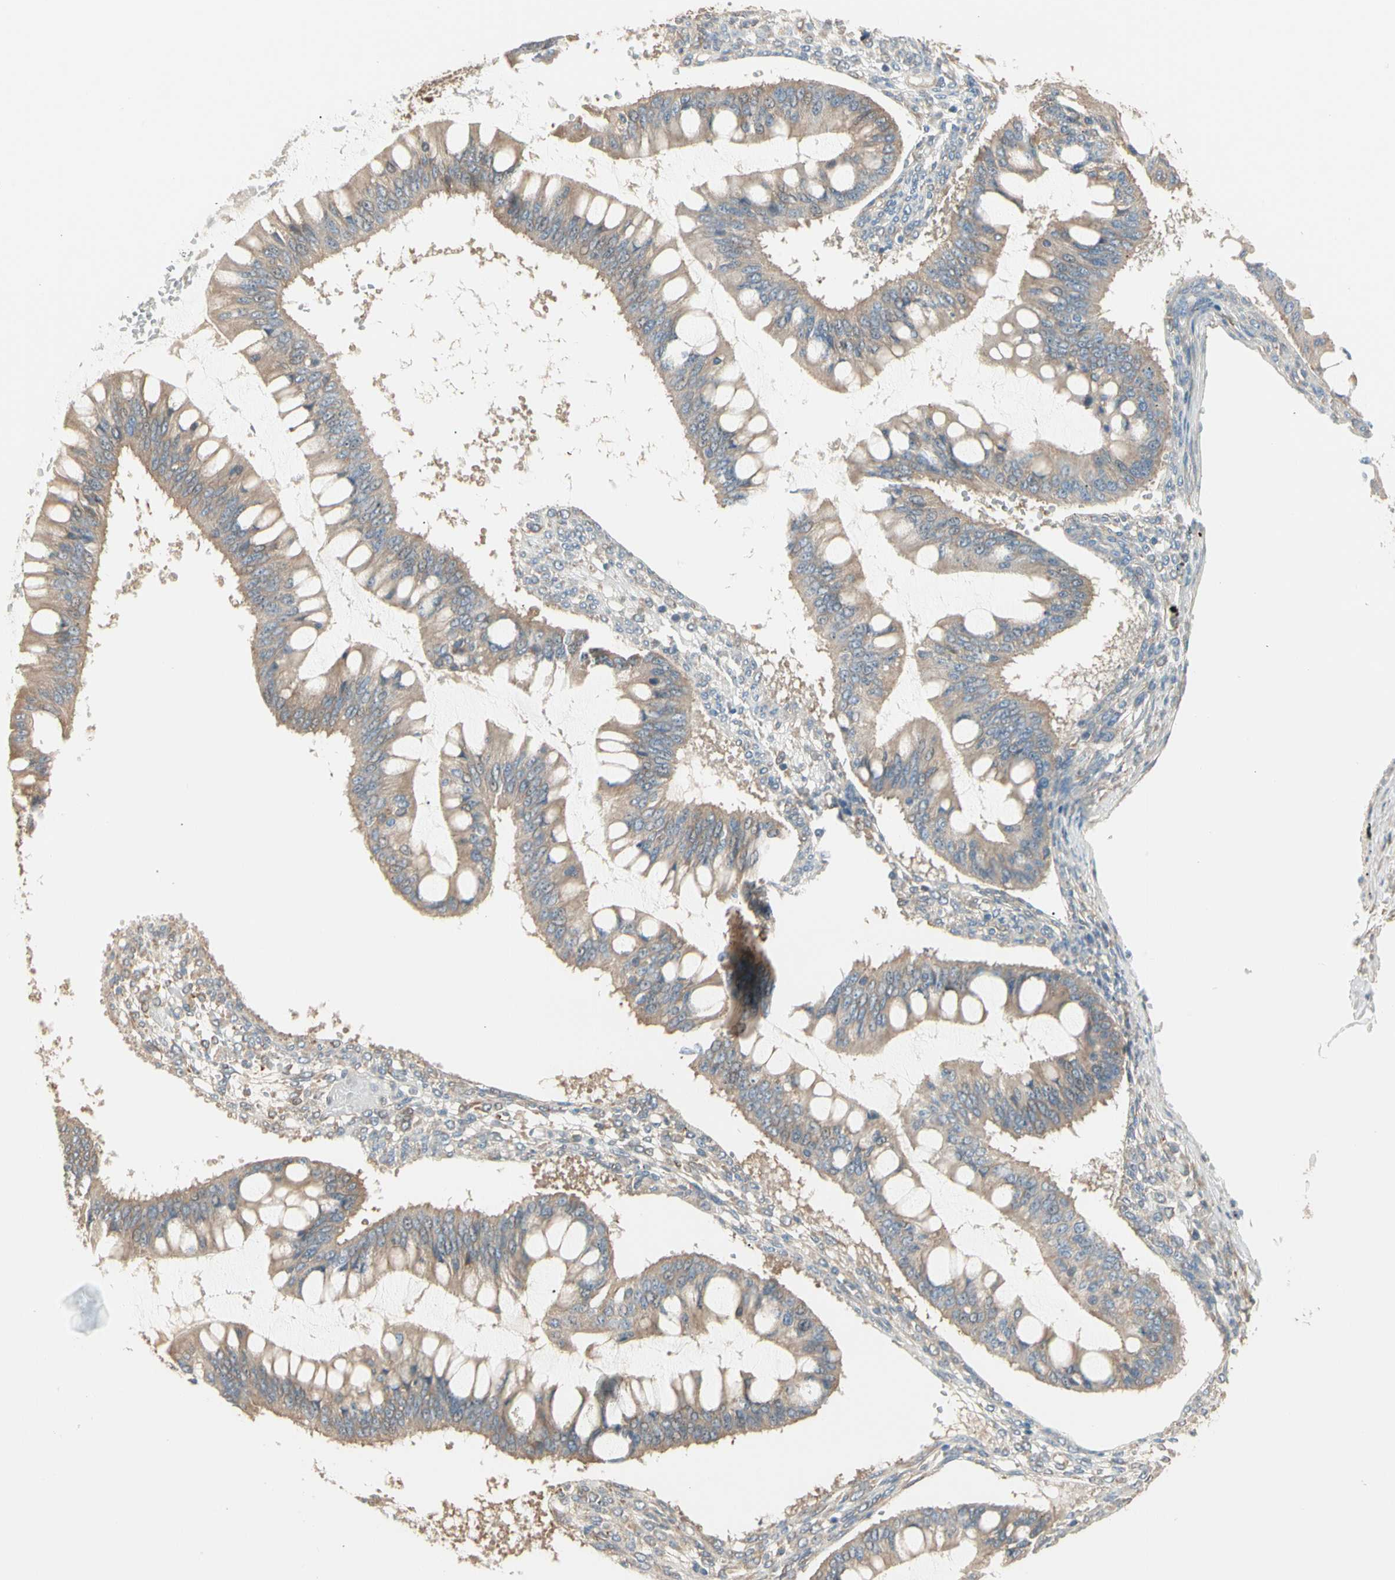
{"staining": {"intensity": "moderate", "quantity": ">75%", "location": "cytoplasmic/membranous"}, "tissue": "ovarian cancer", "cell_type": "Tumor cells", "image_type": "cancer", "snomed": [{"axis": "morphology", "description": "Cystadenocarcinoma, mucinous, NOS"}, {"axis": "topography", "description": "Ovary"}], "caption": "A brown stain labels moderate cytoplasmic/membranous positivity of a protein in mucinous cystadenocarcinoma (ovarian) tumor cells.", "gene": "IRAG1", "patient": {"sex": "female", "age": 73}}